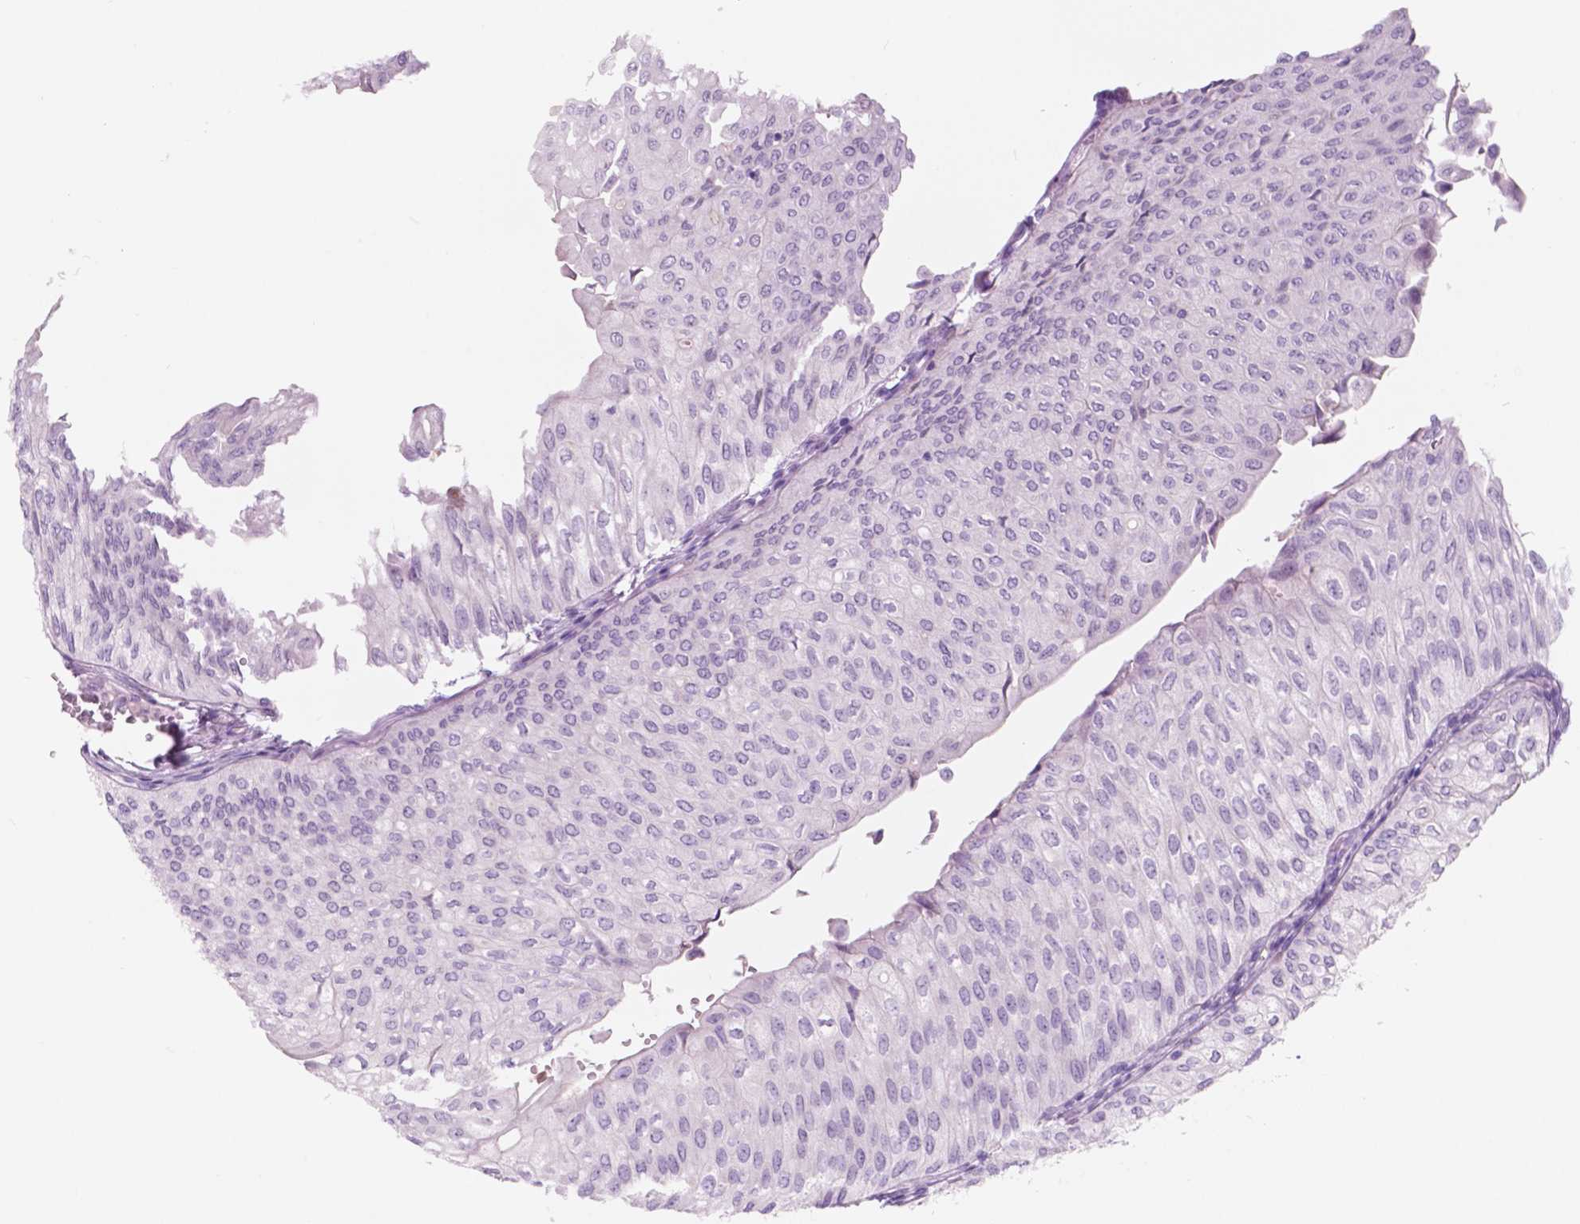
{"staining": {"intensity": "negative", "quantity": "none", "location": "none"}, "tissue": "urothelial cancer", "cell_type": "Tumor cells", "image_type": "cancer", "snomed": [{"axis": "morphology", "description": "Urothelial carcinoma, NOS"}, {"axis": "topography", "description": "Urinary bladder"}], "caption": "Micrograph shows no significant protein expression in tumor cells of urothelial cancer.", "gene": "CUZD1", "patient": {"sex": "male", "age": 62}}